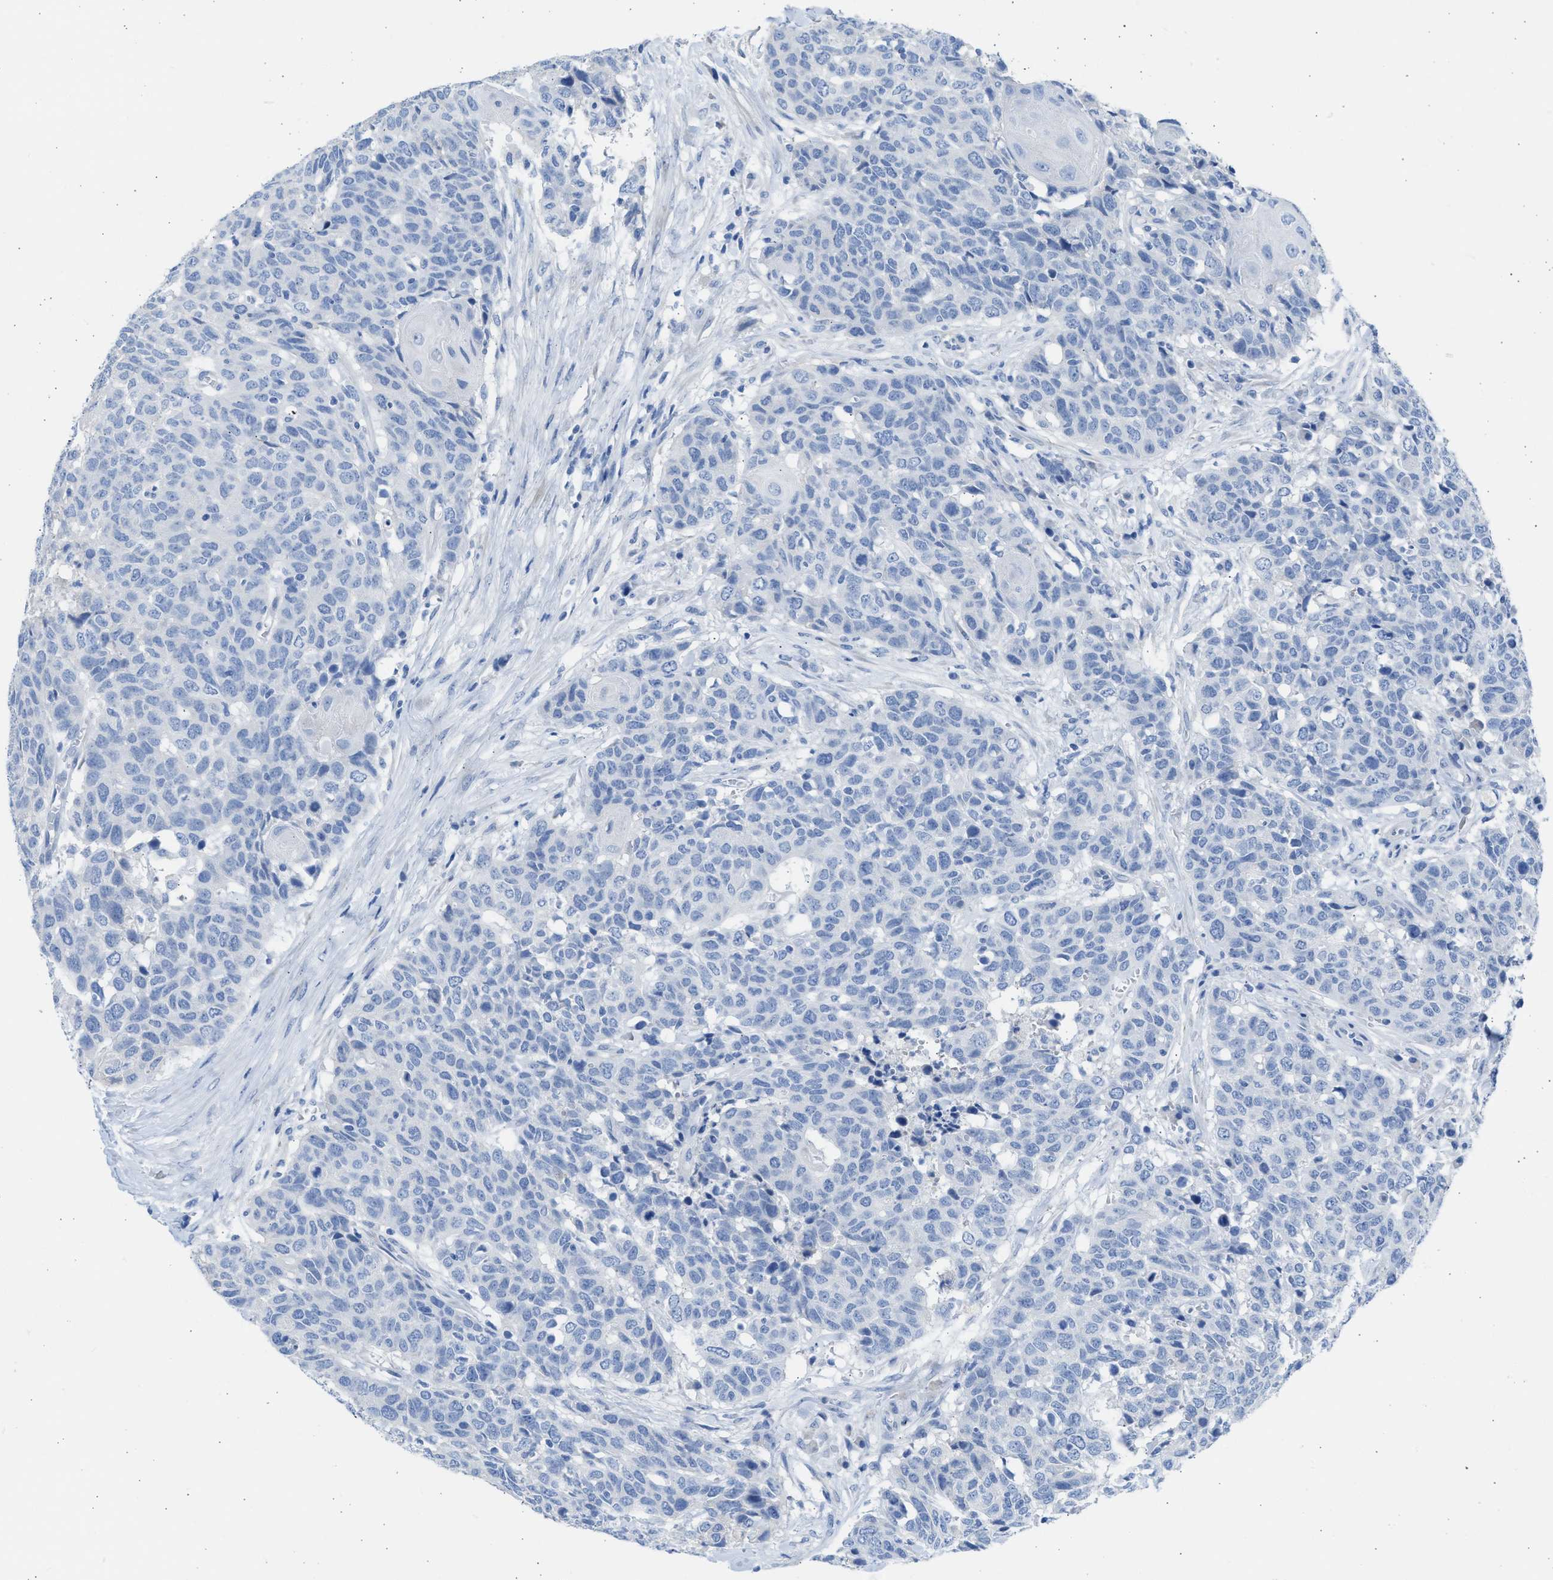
{"staining": {"intensity": "negative", "quantity": "none", "location": "none"}, "tissue": "head and neck cancer", "cell_type": "Tumor cells", "image_type": "cancer", "snomed": [{"axis": "morphology", "description": "Squamous cell carcinoma, NOS"}, {"axis": "topography", "description": "Head-Neck"}], "caption": "Micrograph shows no protein staining in tumor cells of head and neck cancer (squamous cell carcinoma) tissue.", "gene": "SPATA3", "patient": {"sex": "male", "age": 66}}